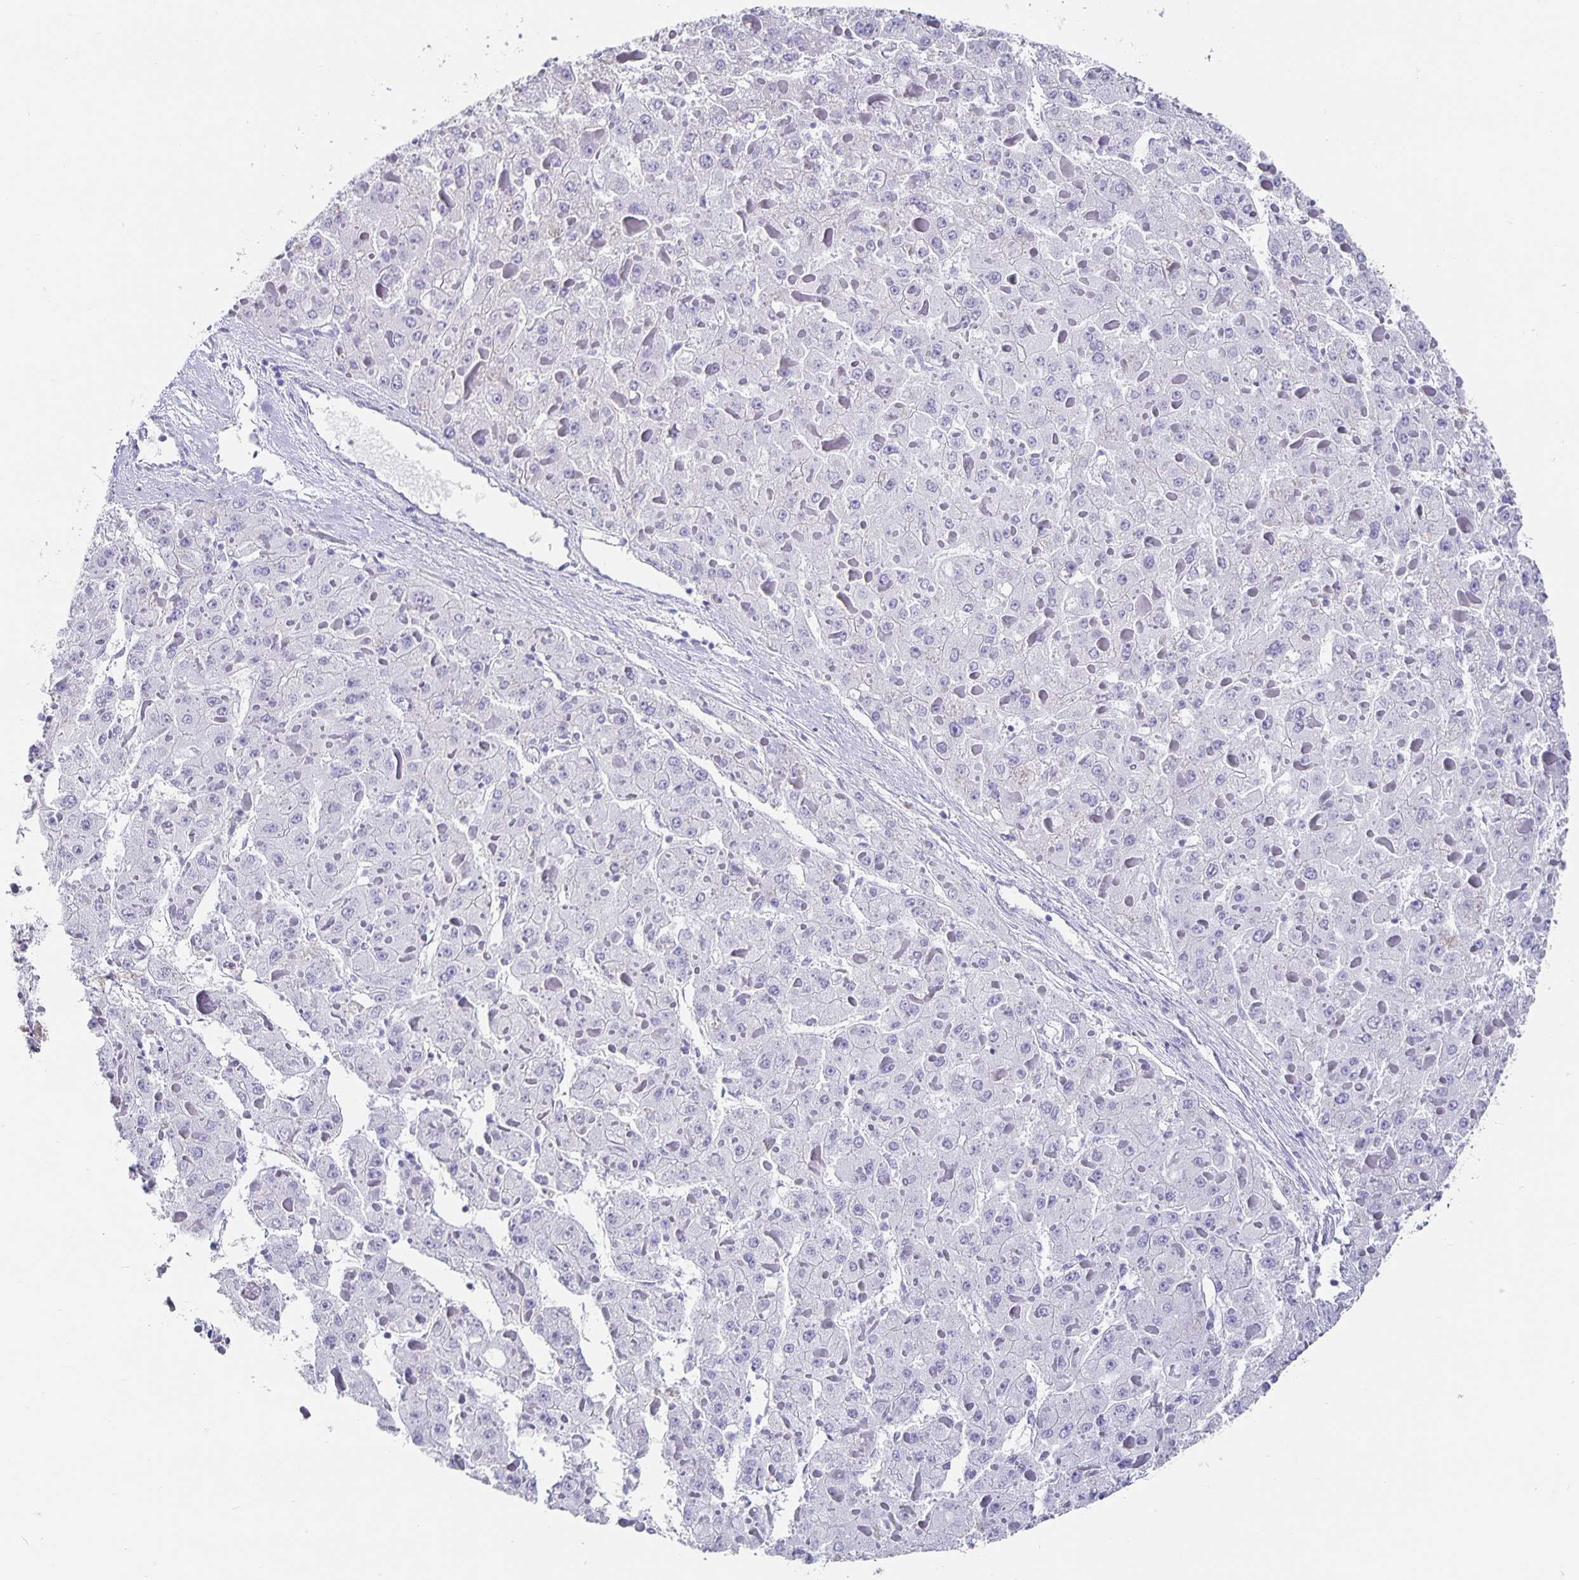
{"staining": {"intensity": "negative", "quantity": "none", "location": "none"}, "tissue": "liver cancer", "cell_type": "Tumor cells", "image_type": "cancer", "snomed": [{"axis": "morphology", "description": "Carcinoma, Hepatocellular, NOS"}, {"axis": "topography", "description": "Liver"}], "caption": "IHC micrograph of neoplastic tissue: human liver cancer (hepatocellular carcinoma) stained with DAB (3,3'-diaminobenzidine) demonstrates no significant protein positivity in tumor cells.", "gene": "CHGA", "patient": {"sex": "female", "age": 73}}